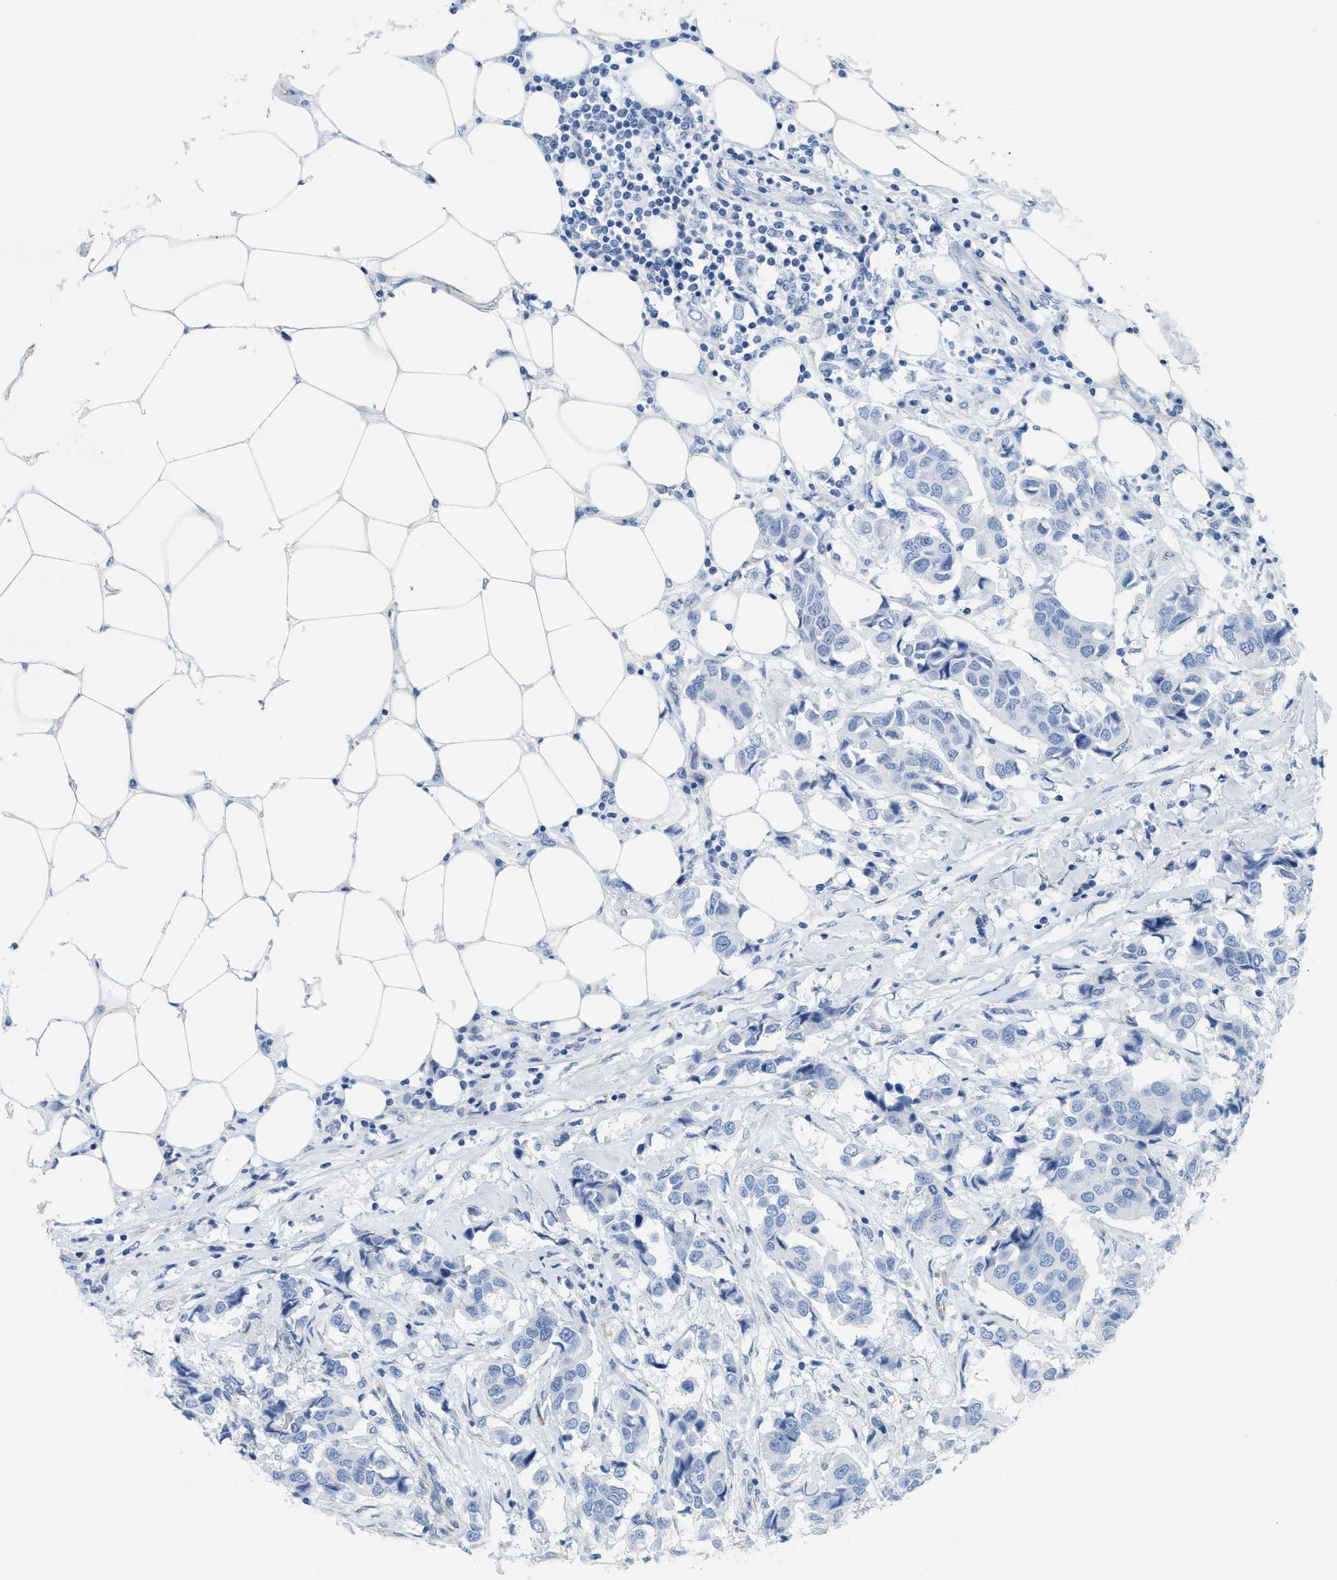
{"staining": {"intensity": "negative", "quantity": "none", "location": "none"}, "tissue": "breast cancer", "cell_type": "Tumor cells", "image_type": "cancer", "snomed": [{"axis": "morphology", "description": "Duct carcinoma"}, {"axis": "topography", "description": "Breast"}], "caption": "A high-resolution photomicrograph shows IHC staining of breast cancer, which shows no significant expression in tumor cells. (Stains: DAB IHC with hematoxylin counter stain, Microscopy: brightfield microscopy at high magnification).", "gene": "SLC12A1", "patient": {"sex": "female", "age": 80}}